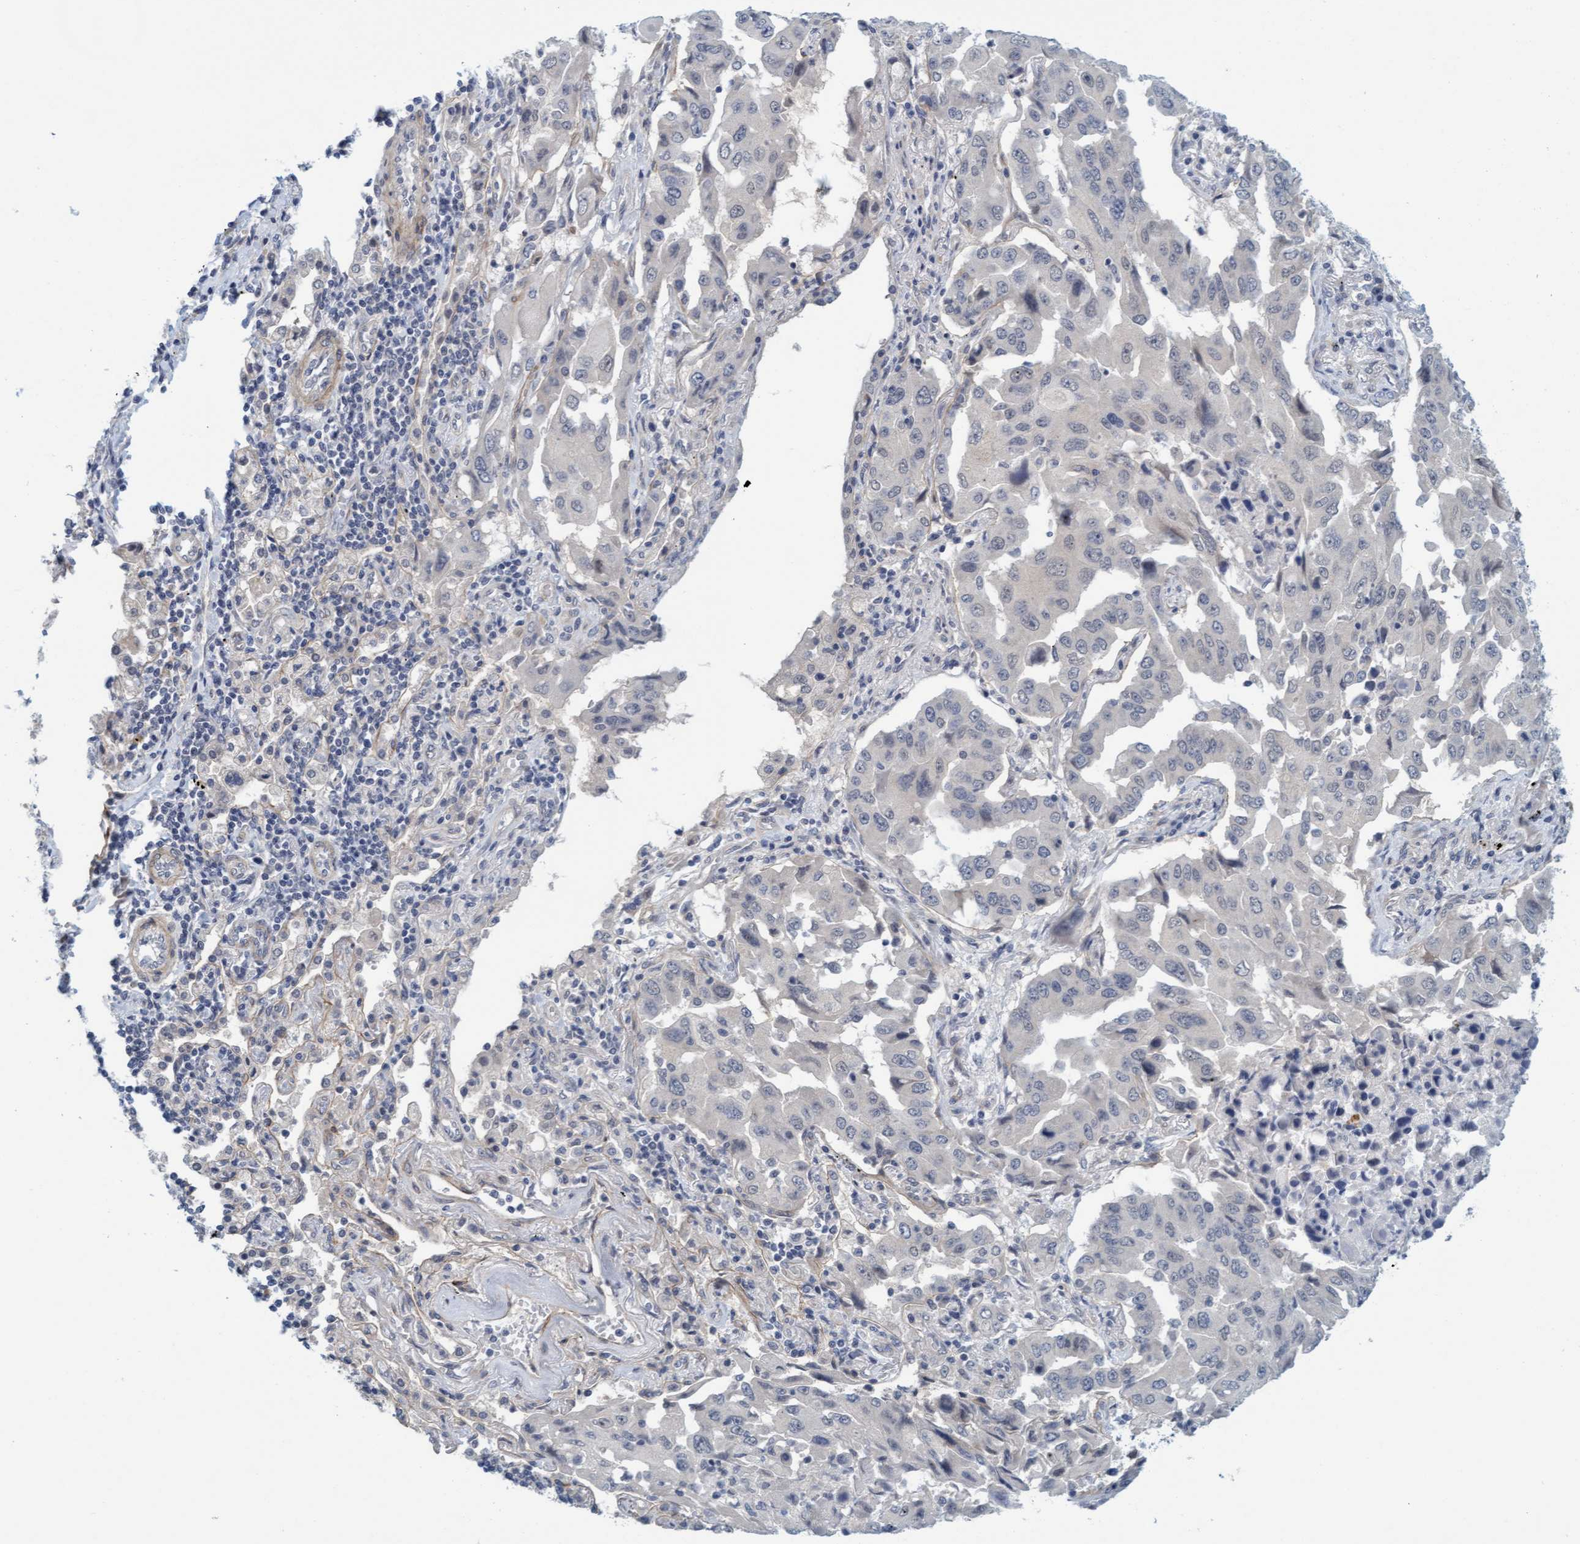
{"staining": {"intensity": "negative", "quantity": "none", "location": "none"}, "tissue": "lung cancer", "cell_type": "Tumor cells", "image_type": "cancer", "snomed": [{"axis": "morphology", "description": "Adenocarcinoma, NOS"}, {"axis": "topography", "description": "Lung"}], "caption": "Tumor cells are negative for protein expression in human lung cancer.", "gene": "TSTD2", "patient": {"sex": "female", "age": 65}}